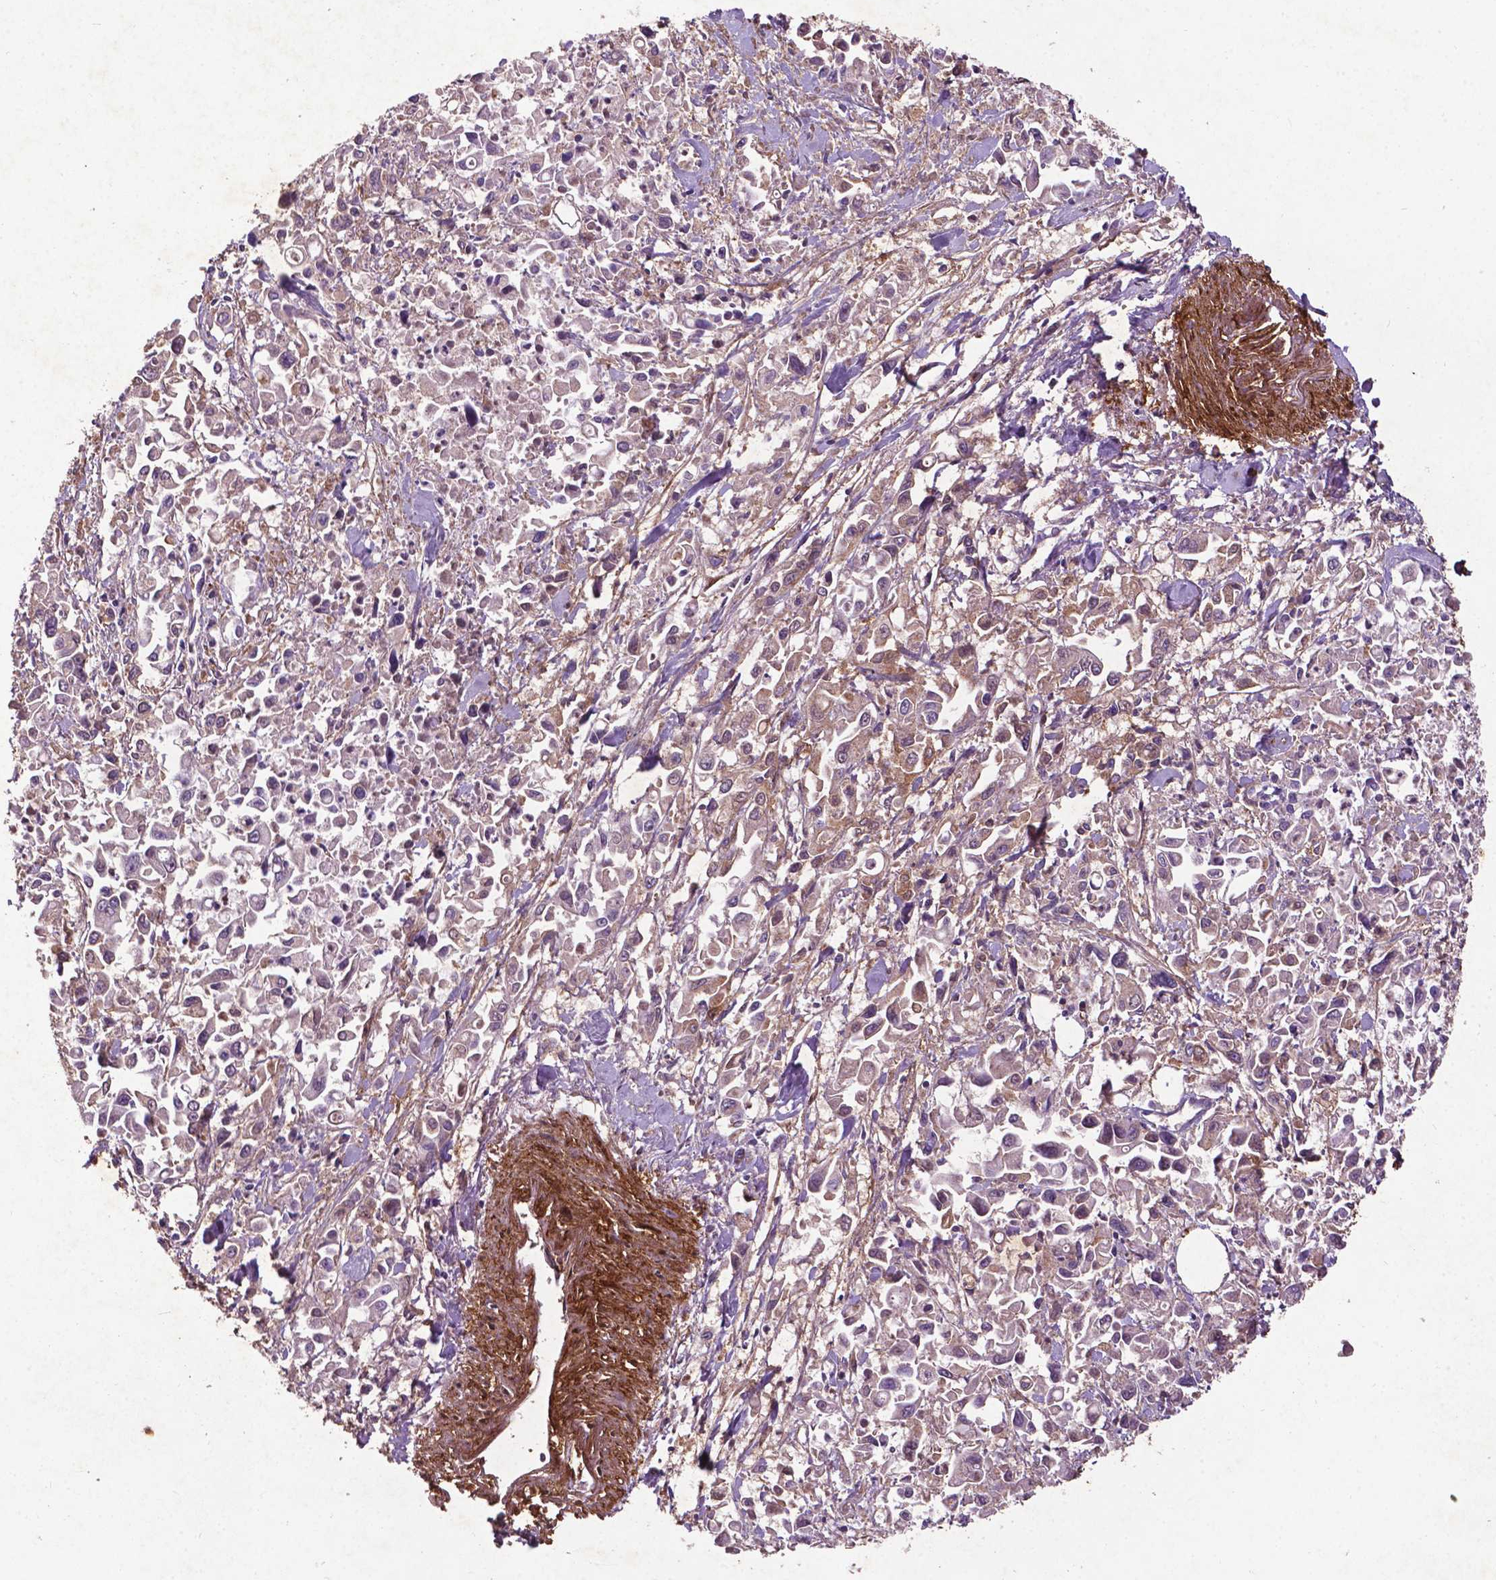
{"staining": {"intensity": "weak", "quantity": "<25%", "location": "cytoplasmic/membranous"}, "tissue": "pancreatic cancer", "cell_type": "Tumor cells", "image_type": "cancer", "snomed": [{"axis": "morphology", "description": "Adenocarcinoma, NOS"}, {"axis": "topography", "description": "Pancreas"}], "caption": "High power microscopy photomicrograph of an IHC photomicrograph of pancreatic cancer (adenocarcinoma), revealing no significant positivity in tumor cells.", "gene": "RRAS", "patient": {"sex": "female", "age": 83}}